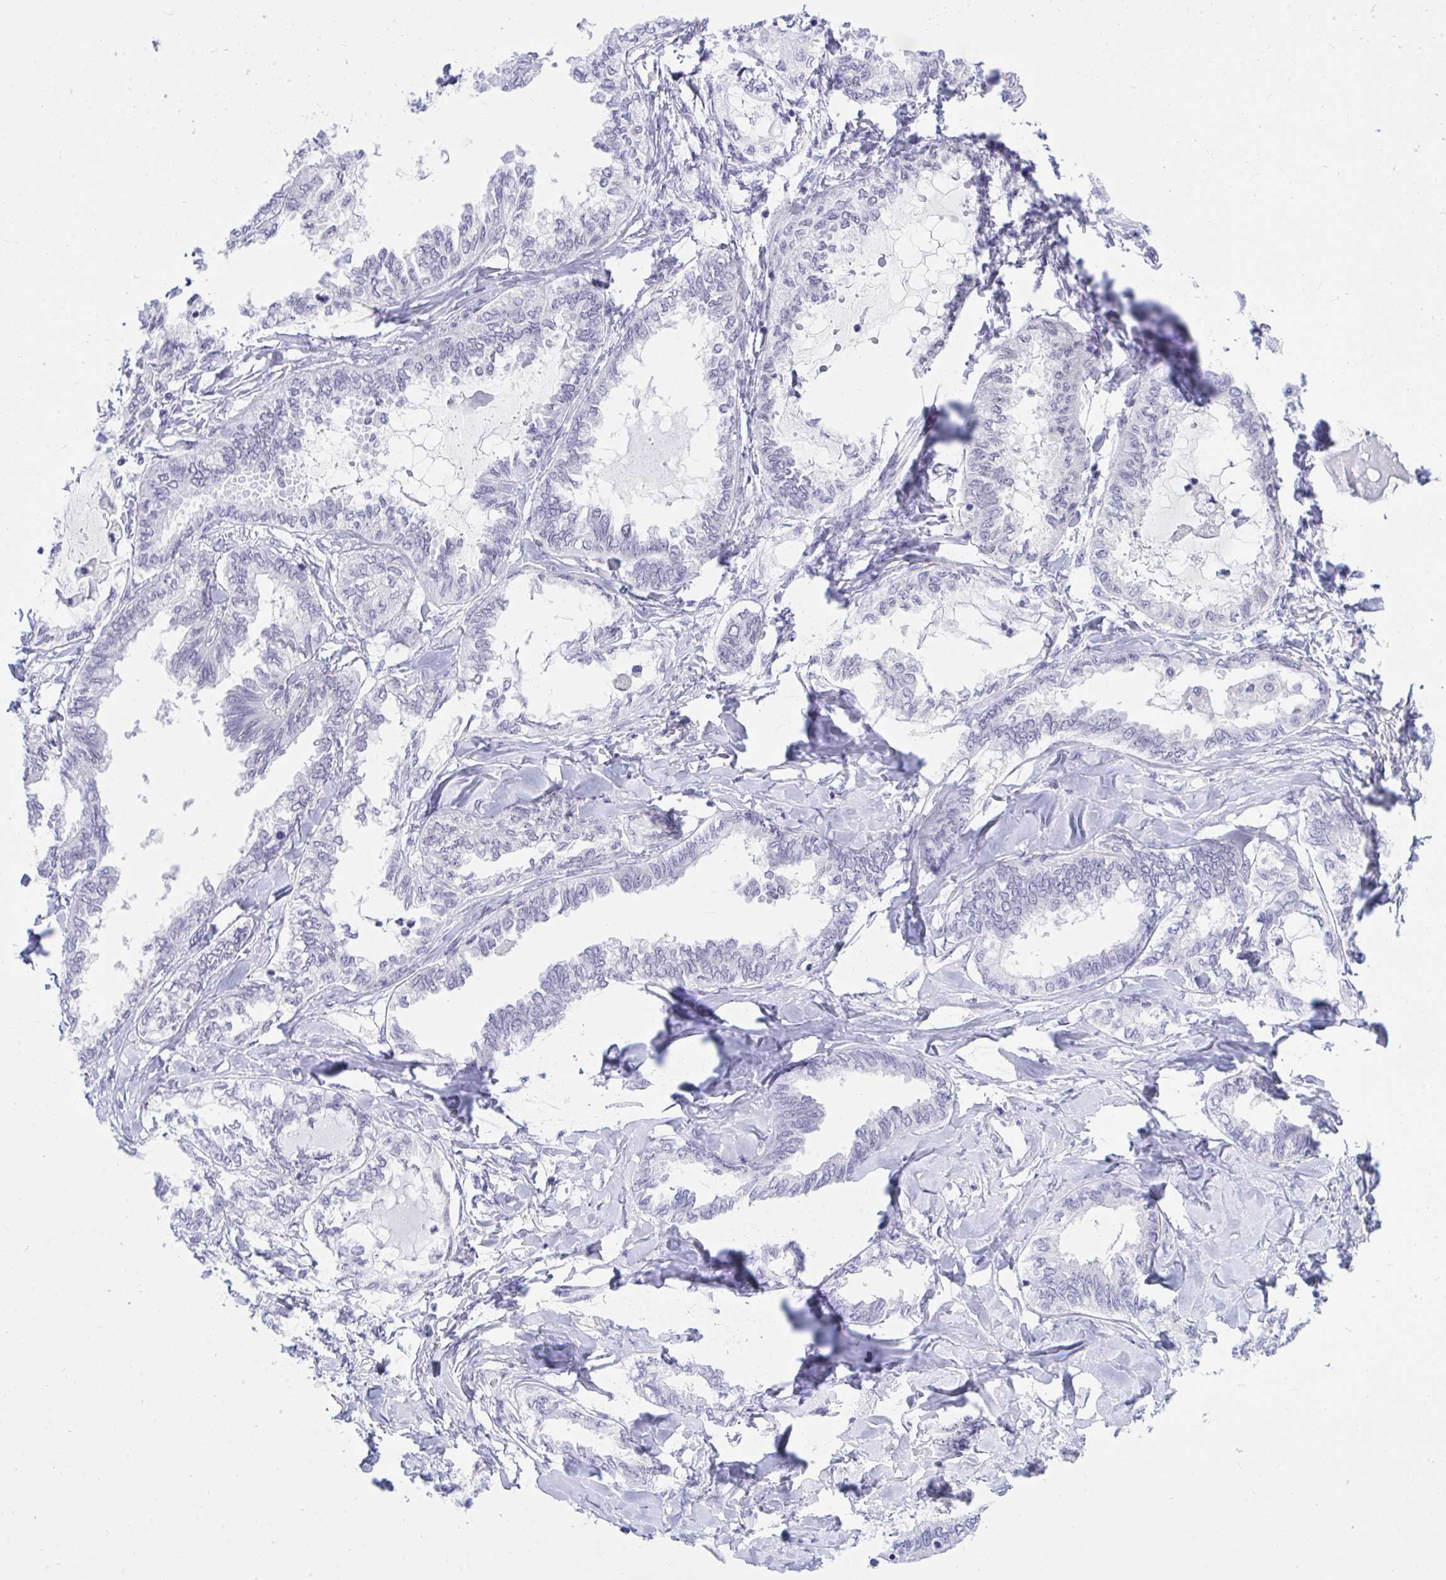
{"staining": {"intensity": "negative", "quantity": "none", "location": "none"}, "tissue": "ovarian cancer", "cell_type": "Tumor cells", "image_type": "cancer", "snomed": [{"axis": "morphology", "description": "Carcinoma, endometroid"}, {"axis": "topography", "description": "Ovary"}], "caption": "Immunohistochemistry photomicrograph of human ovarian endometroid carcinoma stained for a protein (brown), which demonstrates no staining in tumor cells. (Brightfield microscopy of DAB immunohistochemistry (IHC) at high magnification).", "gene": "THOP1", "patient": {"sex": "female", "age": 70}}